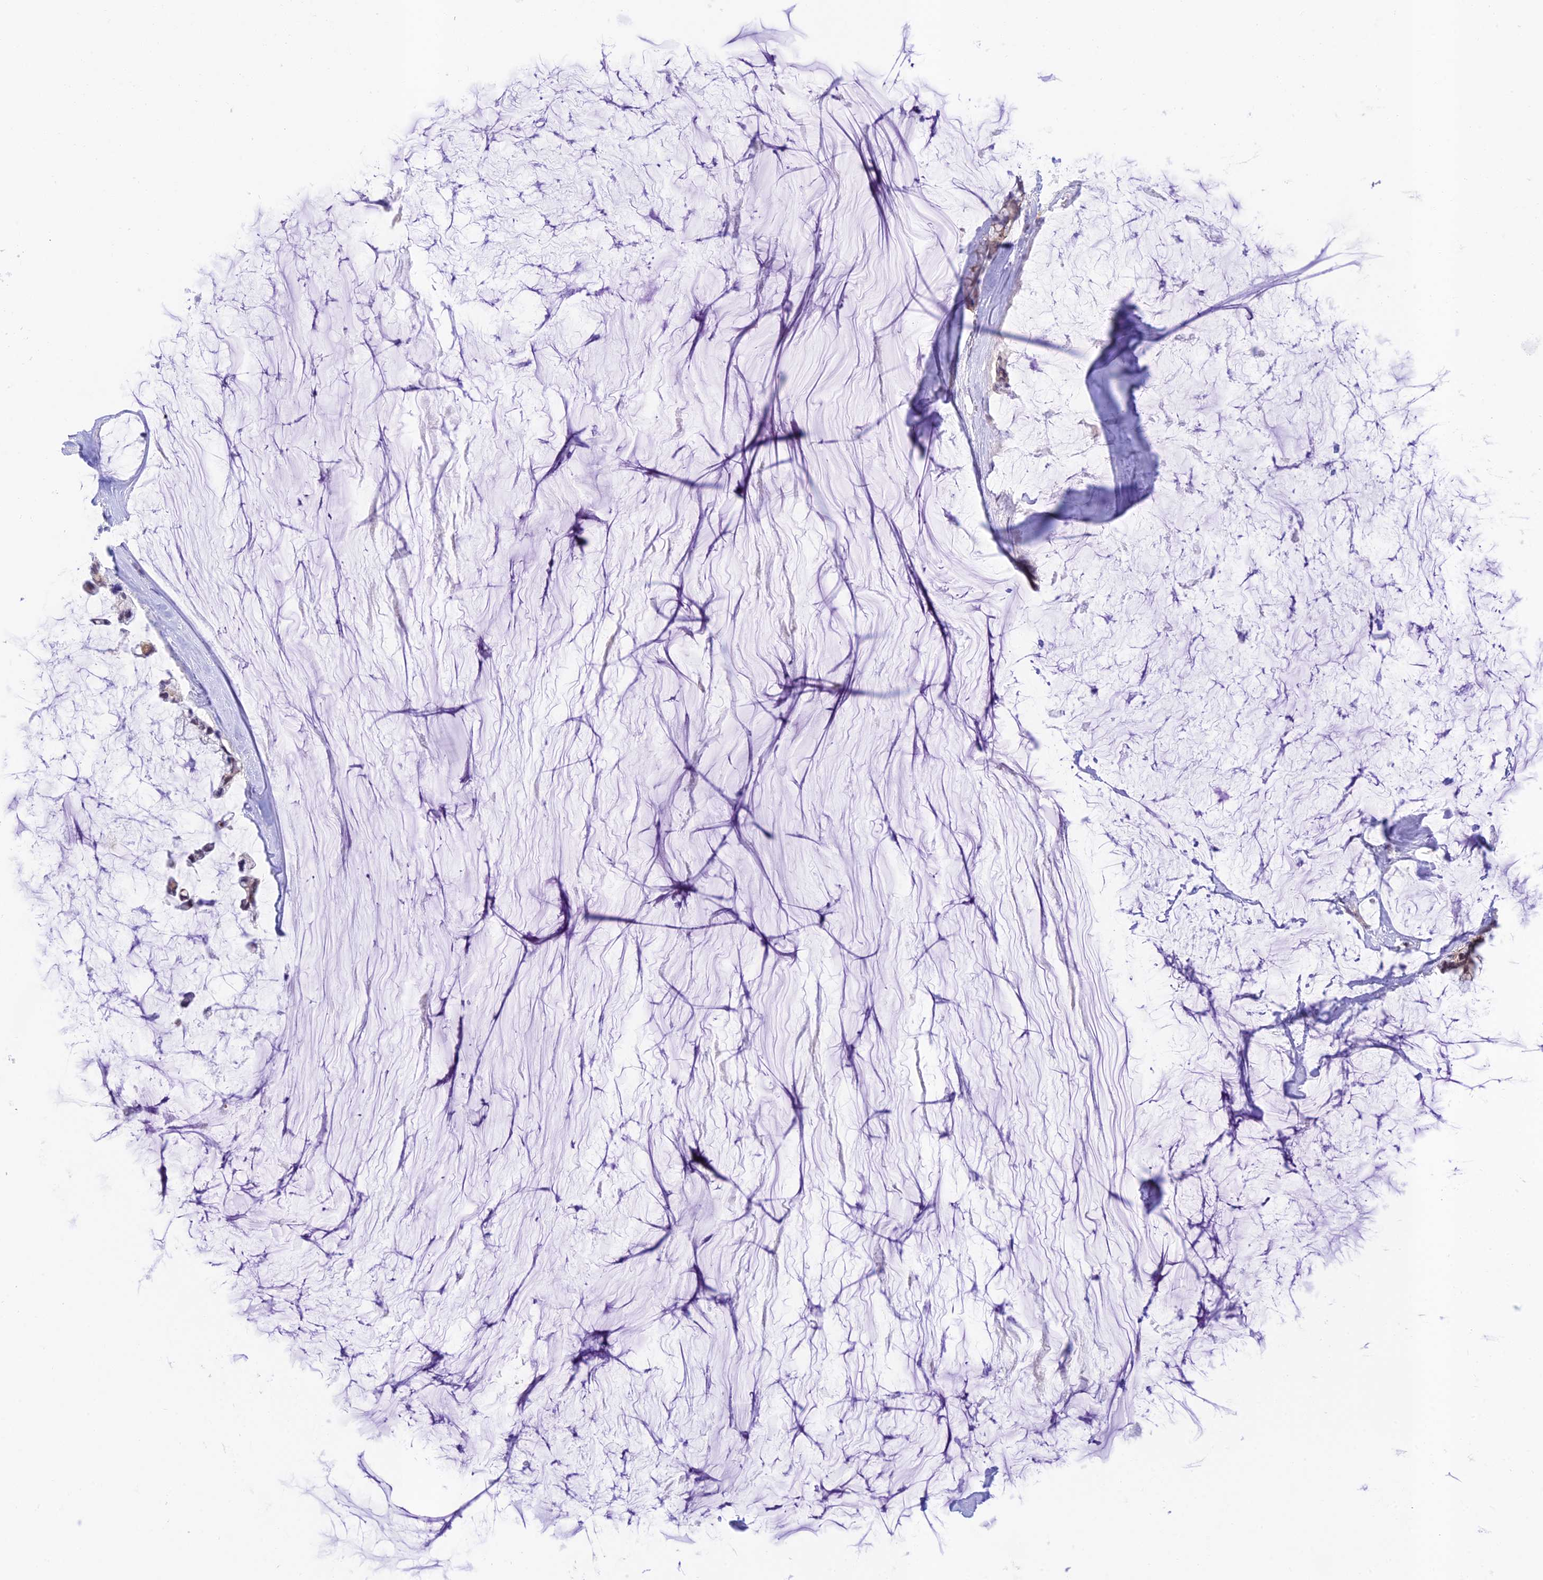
{"staining": {"intensity": "weak", "quantity": "<25%", "location": "cytoplasmic/membranous"}, "tissue": "ovarian cancer", "cell_type": "Tumor cells", "image_type": "cancer", "snomed": [{"axis": "morphology", "description": "Cystadenocarcinoma, mucinous, NOS"}, {"axis": "topography", "description": "Ovary"}], "caption": "Immunohistochemistry (IHC) histopathology image of neoplastic tissue: mucinous cystadenocarcinoma (ovarian) stained with DAB (3,3'-diaminobenzidine) reveals no significant protein positivity in tumor cells. (Immunohistochemistry, brightfield microscopy, high magnification).", "gene": "THAP11", "patient": {"sex": "female", "age": 39}}